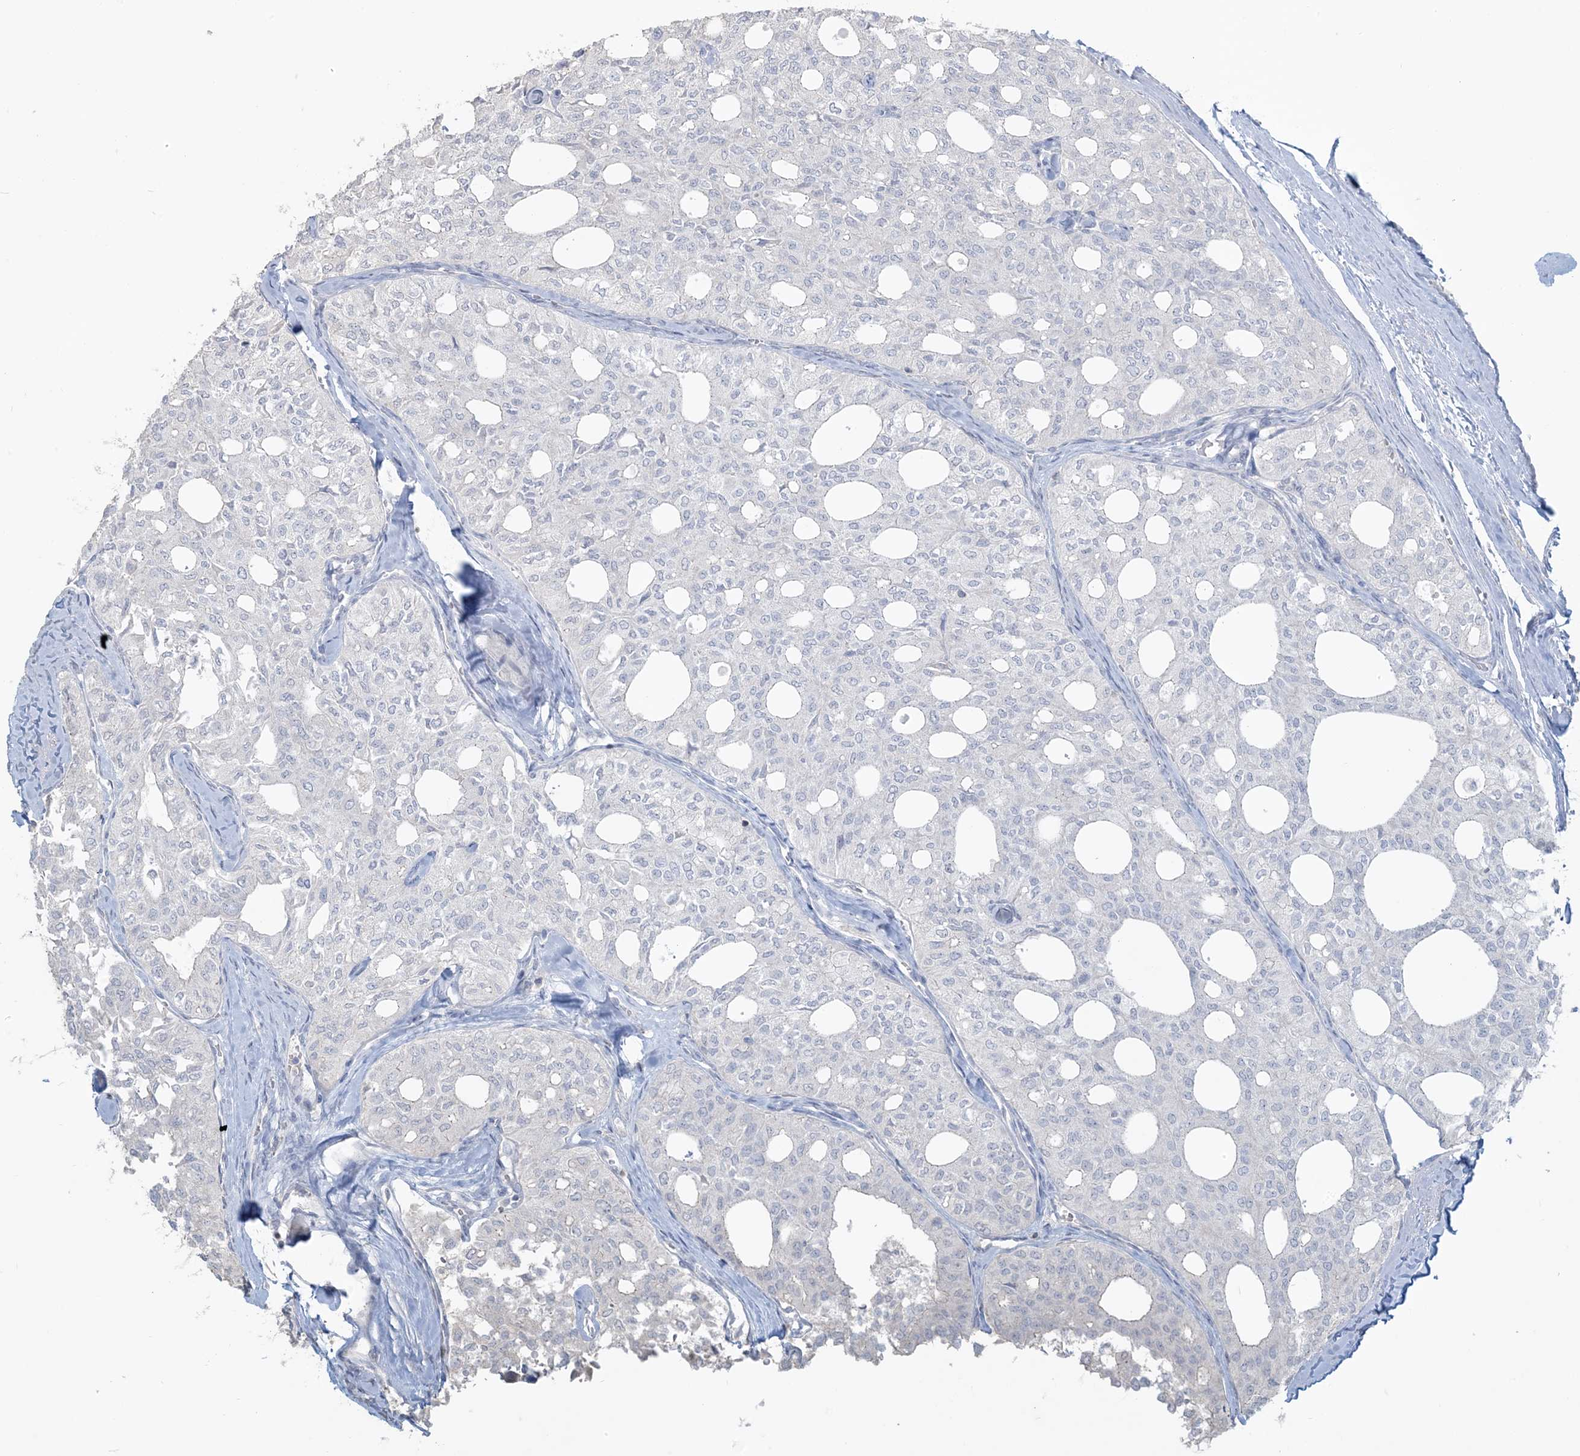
{"staining": {"intensity": "negative", "quantity": "none", "location": "none"}, "tissue": "thyroid cancer", "cell_type": "Tumor cells", "image_type": "cancer", "snomed": [{"axis": "morphology", "description": "Follicular adenoma carcinoma, NOS"}, {"axis": "topography", "description": "Thyroid gland"}], "caption": "There is no significant staining in tumor cells of thyroid cancer. (DAB (3,3'-diaminobenzidine) immunohistochemistry with hematoxylin counter stain).", "gene": "NPHS2", "patient": {"sex": "male", "age": 75}}